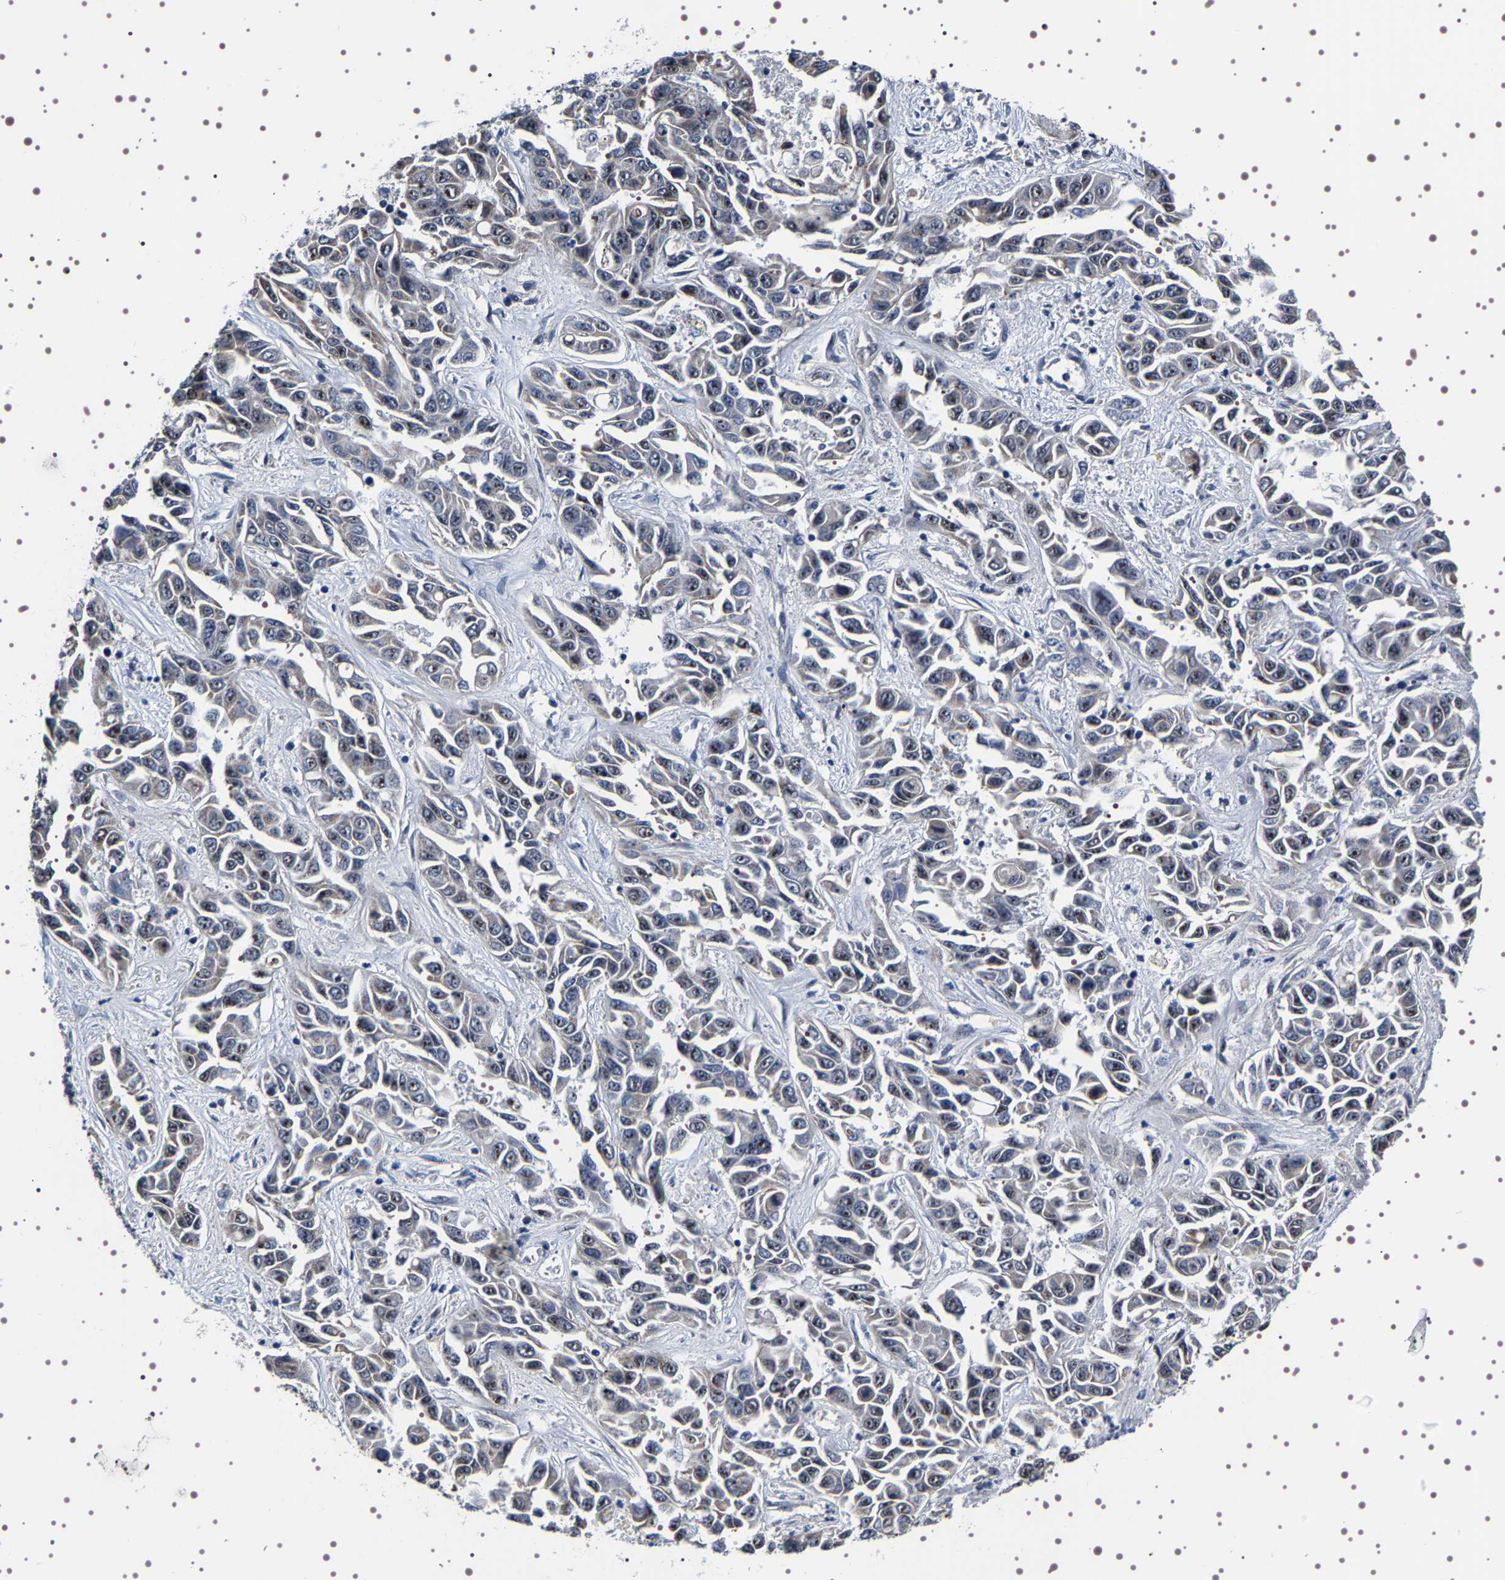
{"staining": {"intensity": "moderate", "quantity": "25%-75%", "location": "nuclear"}, "tissue": "liver cancer", "cell_type": "Tumor cells", "image_type": "cancer", "snomed": [{"axis": "morphology", "description": "Cholangiocarcinoma"}, {"axis": "topography", "description": "Liver"}], "caption": "Immunohistochemistry (IHC) micrograph of liver cholangiocarcinoma stained for a protein (brown), which shows medium levels of moderate nuclear positivity in about 25%-75% of tumor cells.", "gene": "GNL3", "patient": {"sex": "female", "age": 52}}